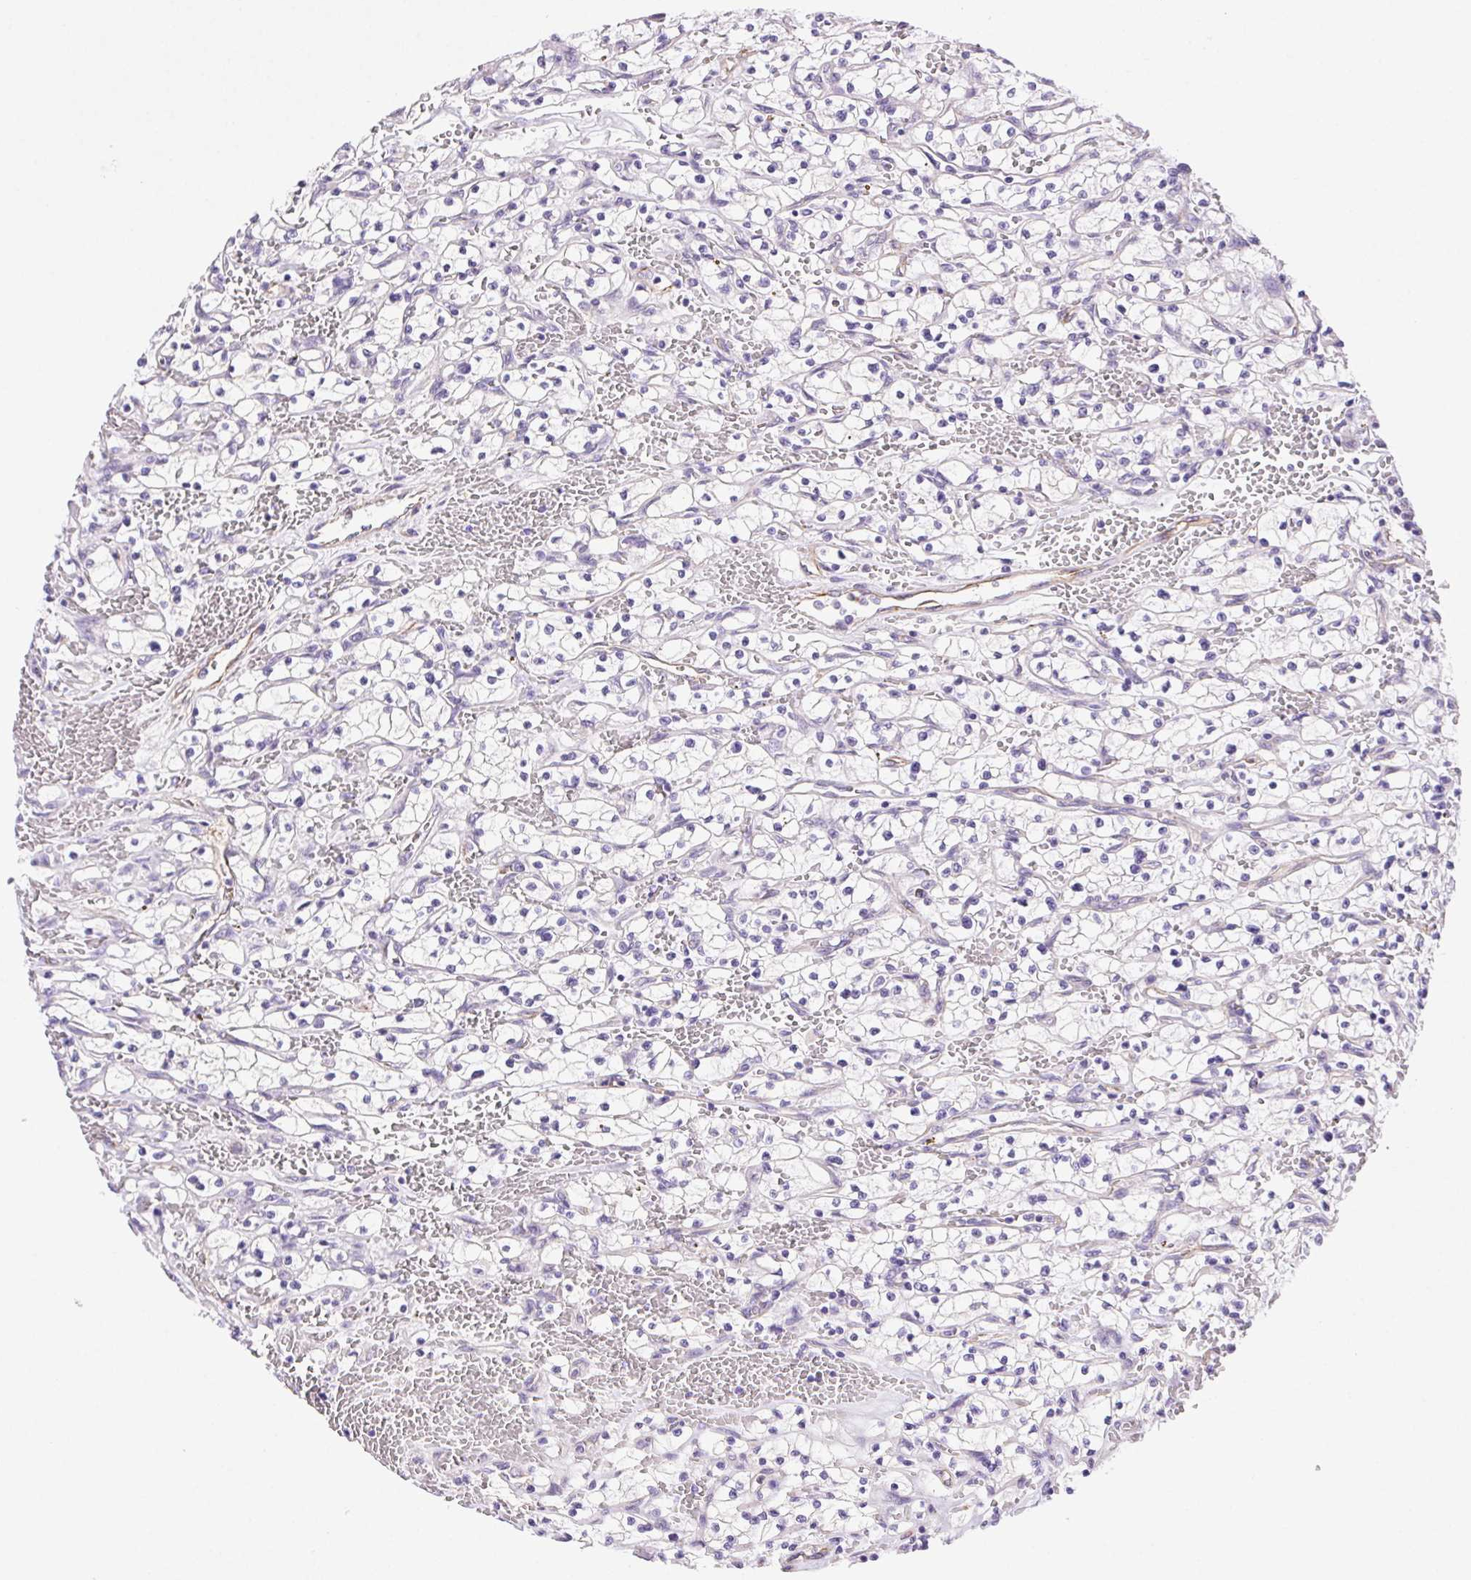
{"staining": {"intensity": "negative", "quantity": "none", "location": "none"}, "tissue": "renal cancer", "cell_type": "Tumor cells", "image_type": "cancer", "snomed": [{"axis": "morphology", "description": "Adenocarcinoma, NOS"}, {"axis": "topography", "description": "Kidney"}], "caption": "Human renal cancer stained for a protein using immunohistochemistry (IHC) shows no positivity in tumor cells.", "gene": "SHCBP1L", "patient": {"sex": "female", "age": 64}}